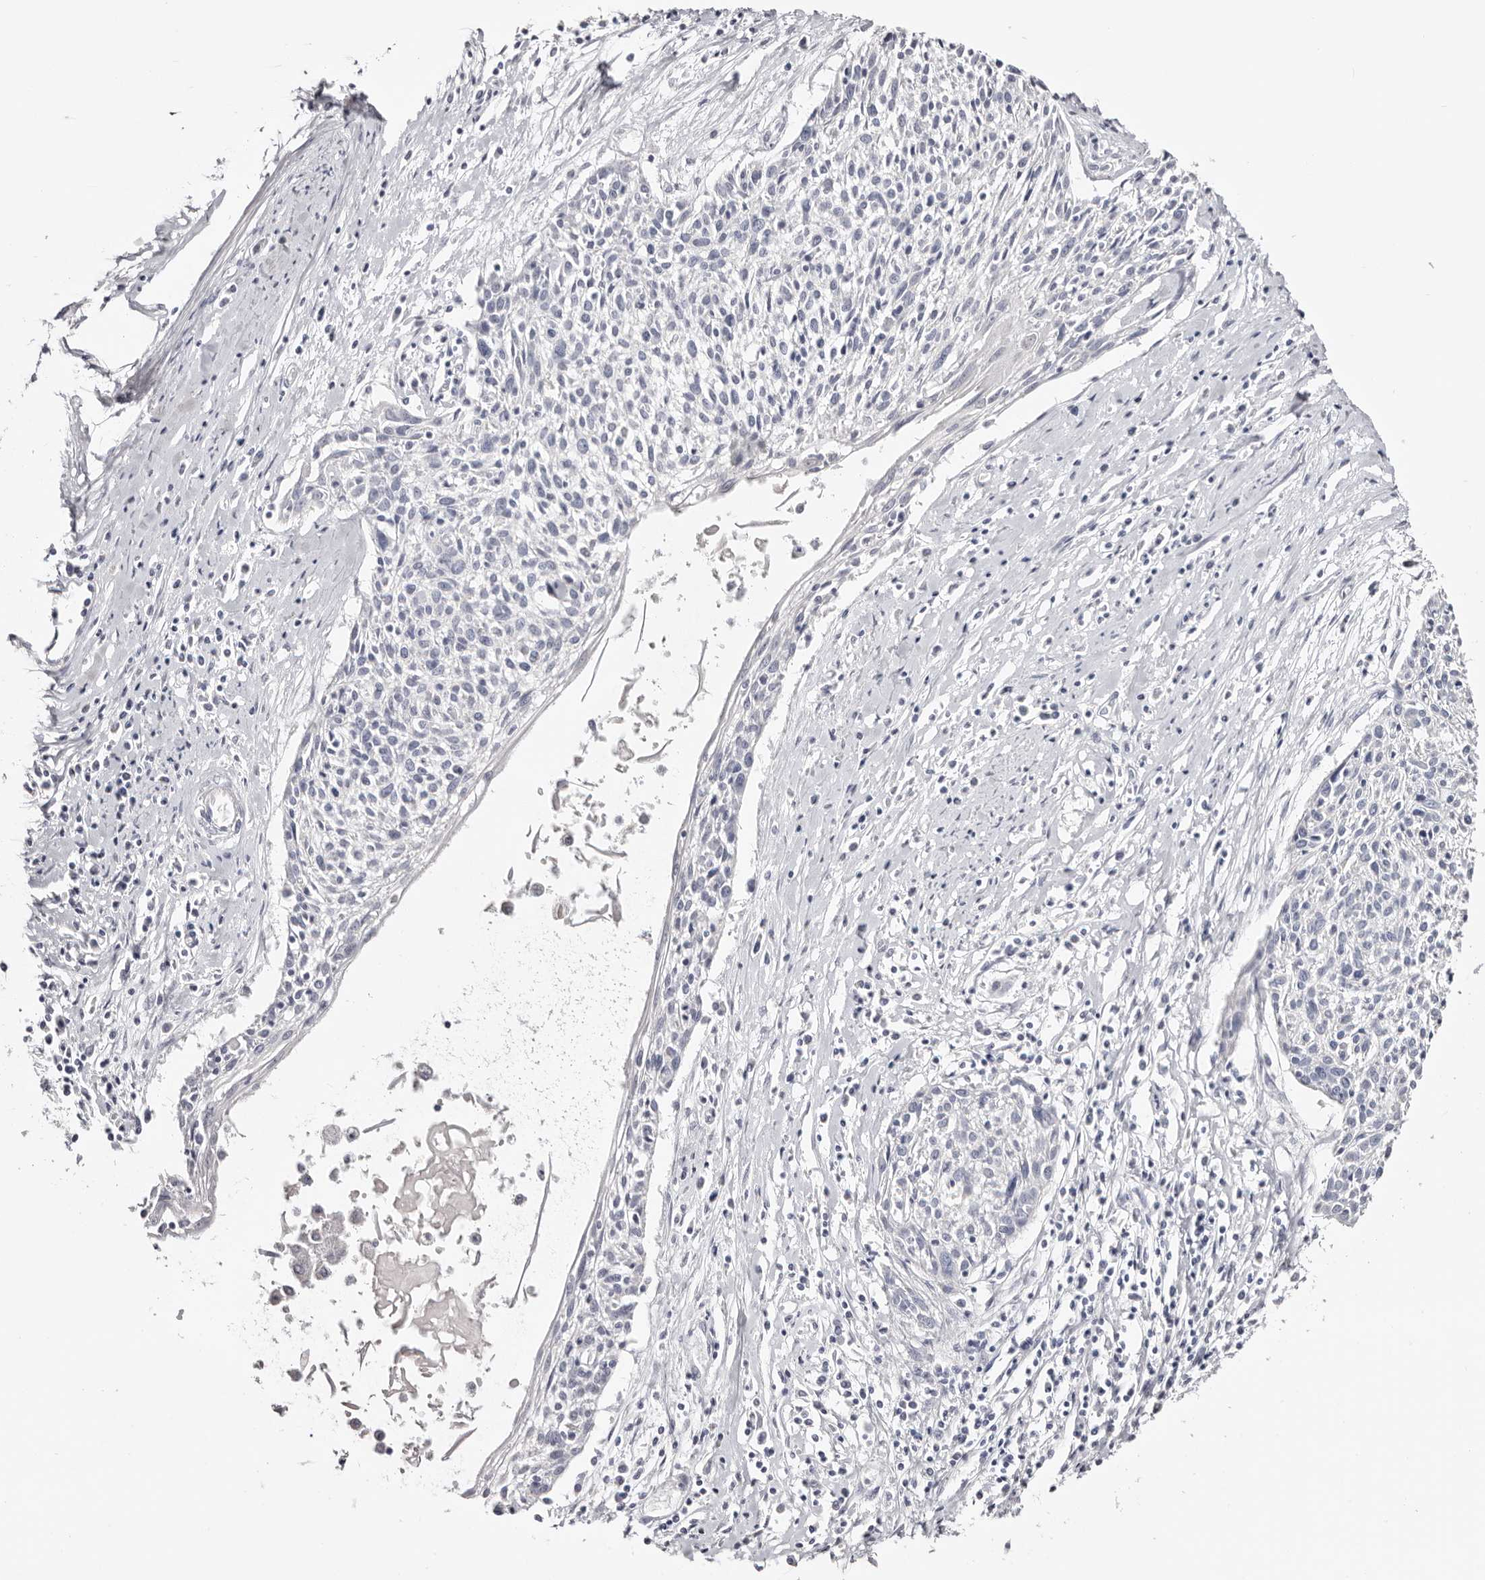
{"staining": {"intensity": "negative", "quantity": "none", "location": "none"}, "tissue": "cervical cancer", "cell_type": "Tumor cells", "image_type": "cancer", "snomed": [{"axis": "morphology", "description": "Squamous cell carcinoma, NOS"}, {"axis": "topography", "description": "Cervix"}], "caption": "Tumor cells show no significant protein expression in cervical cancer. The staining is performed using DAB brown chromogen with nuclei counter-stained in using hematoxylin.", "gene": "AKNAD1", "patient": {"sex": "female", "age": 51}}